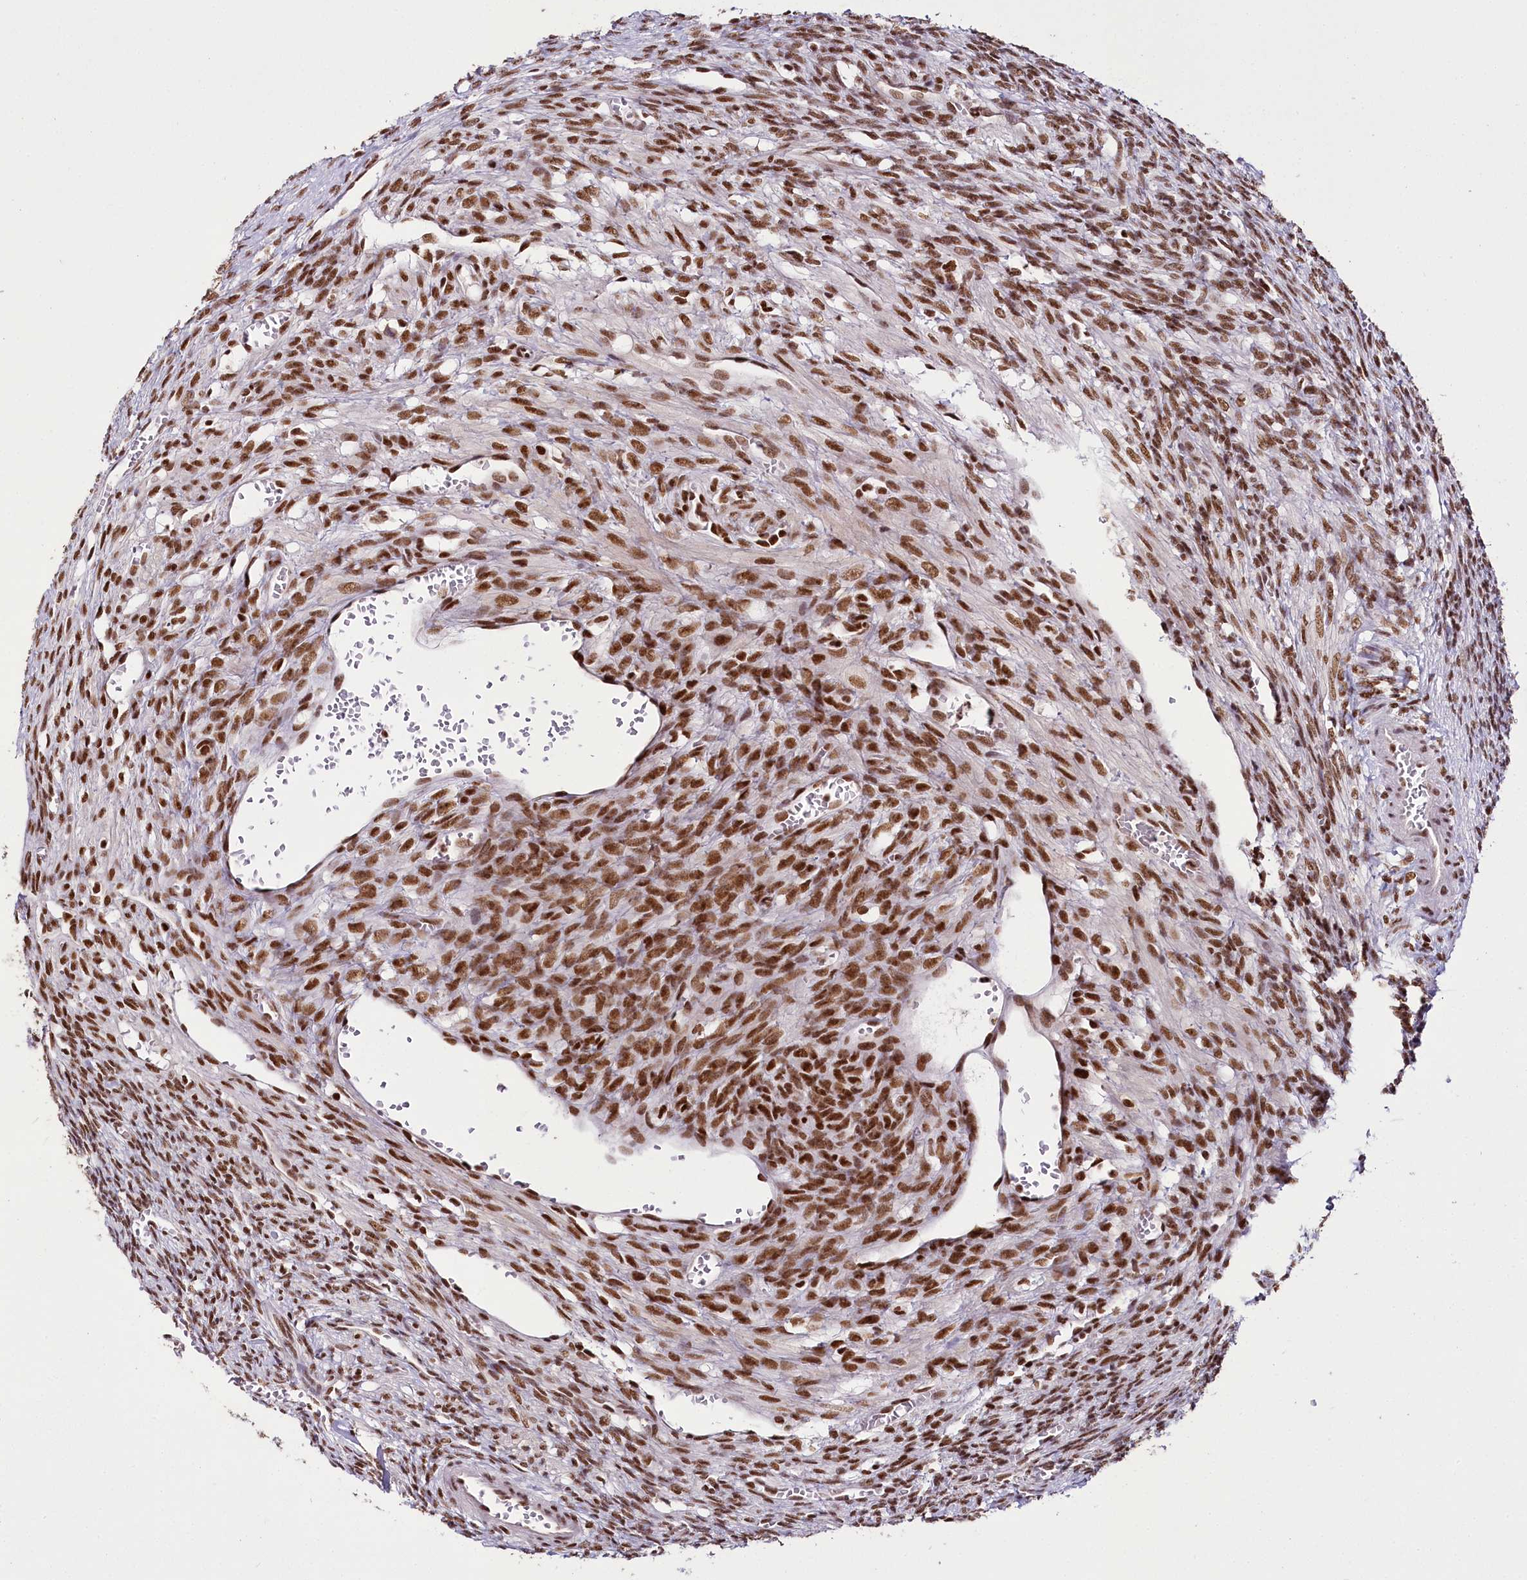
{"staining": {"intensity": "moderate", "quantity": ">75%", "location": "nuclear"}, "tissue": "ovary", "cell_type": "Ovarian stroma cells", "image_type": "normal", "snomed": [{"axis": "morphology", "description": "Normal tissue, NOS"}, {"axis": "topography", "description": "Ovary"}], "caption": "The micrograph shows immunohistochemical staining of unremarkable ovary. There is moderate nuclear staining is identified in about >75% of ovarian stroma cells. The staining was performed using DAB, with brown indicating positive protein expression. Nuclei are stained blue with hematoxylin.", "gene": "SMARCE1", "patient": {"sex": "female", "age": 27}}